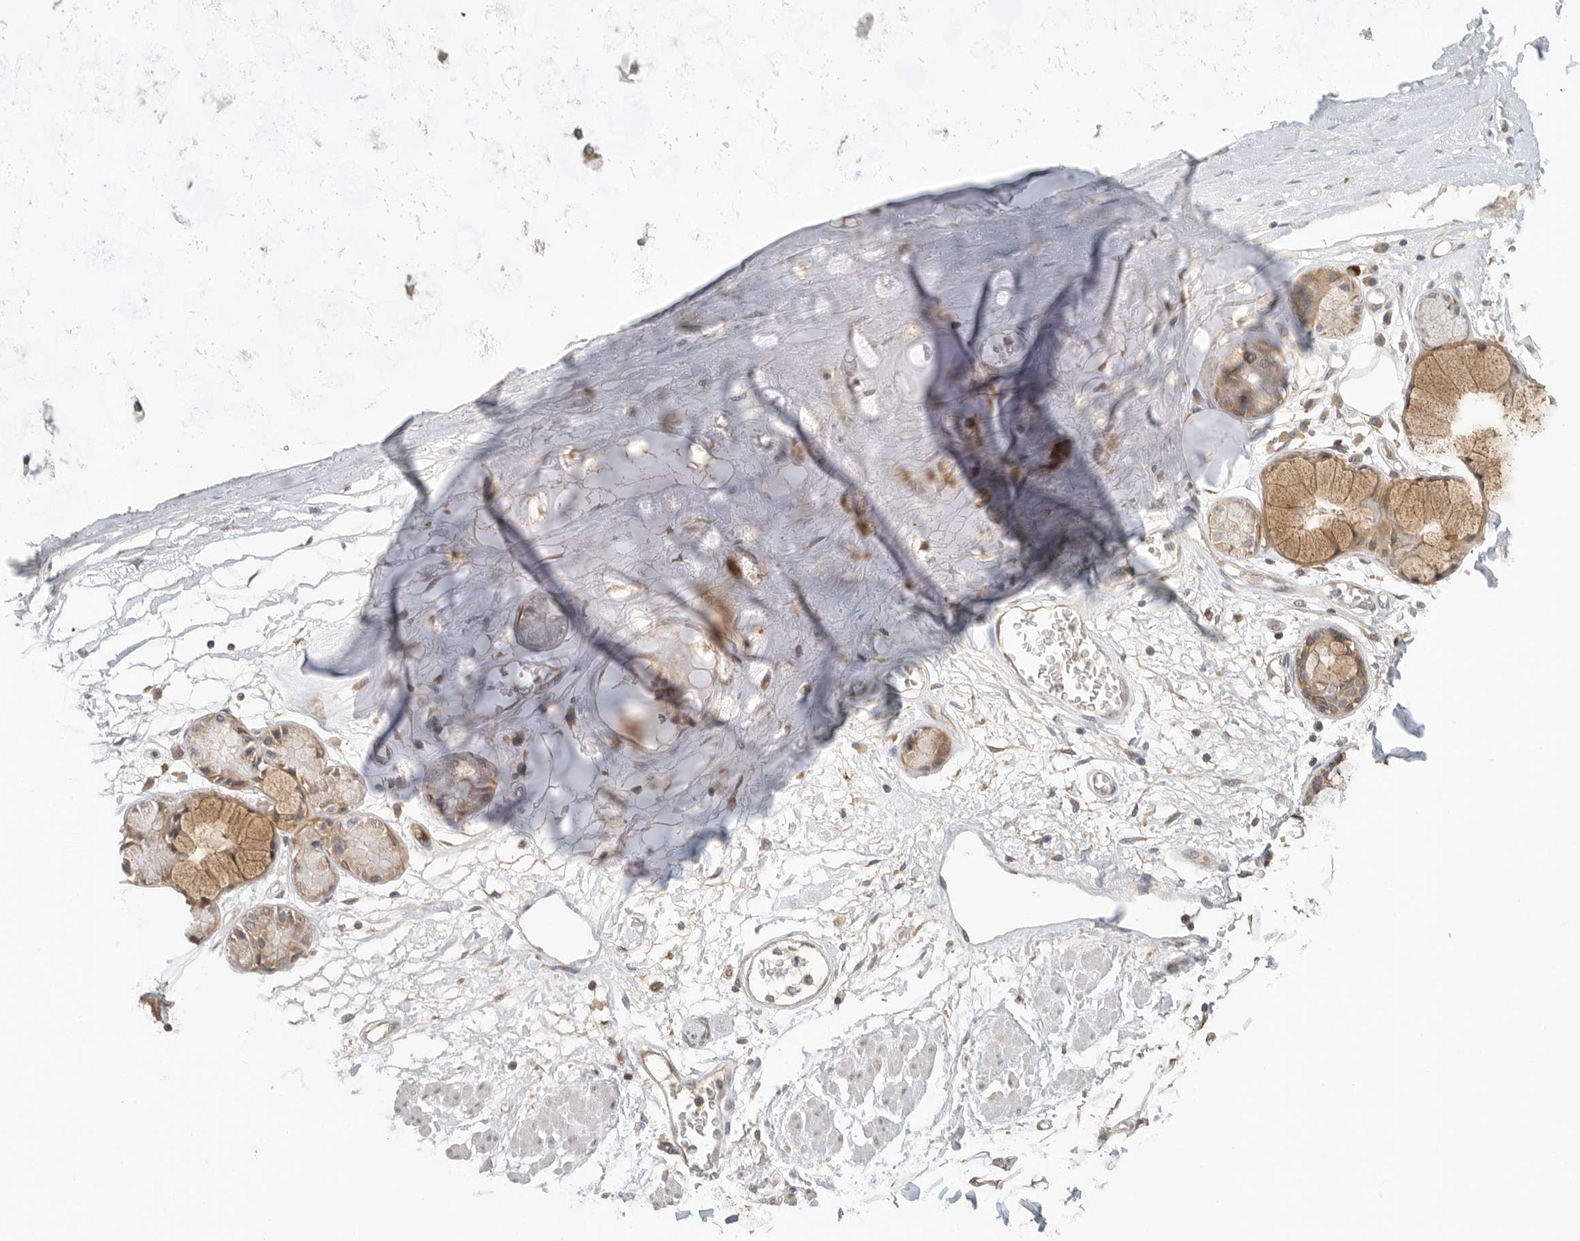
{"staining": {"intensity": "moderate", "quantity": "25%-75%", "location": "cytoplasmic/membranous"}, "tissue": "adipose tissue", "cell_type": "Adipocytes", "image_type": "normal", "snomed": [{"axis": "morphology", "description": "Normal tissue, NOS"}, {"axis": "topography", "description": "Bronchus"}], "caption": "Benign adipose tissue shows moderate cytoplasmic/membranous staining in approximately 25%-75% of adipocytes, visualized by immunohistochemistry. The staining was performed using DAB to visualize the protein expression in brown, while the nuclei were stained in blue with hematoxylin (Magnification: 20x).", "gene": "PUM1", "patient": {"sex": "male", "age": 66}}